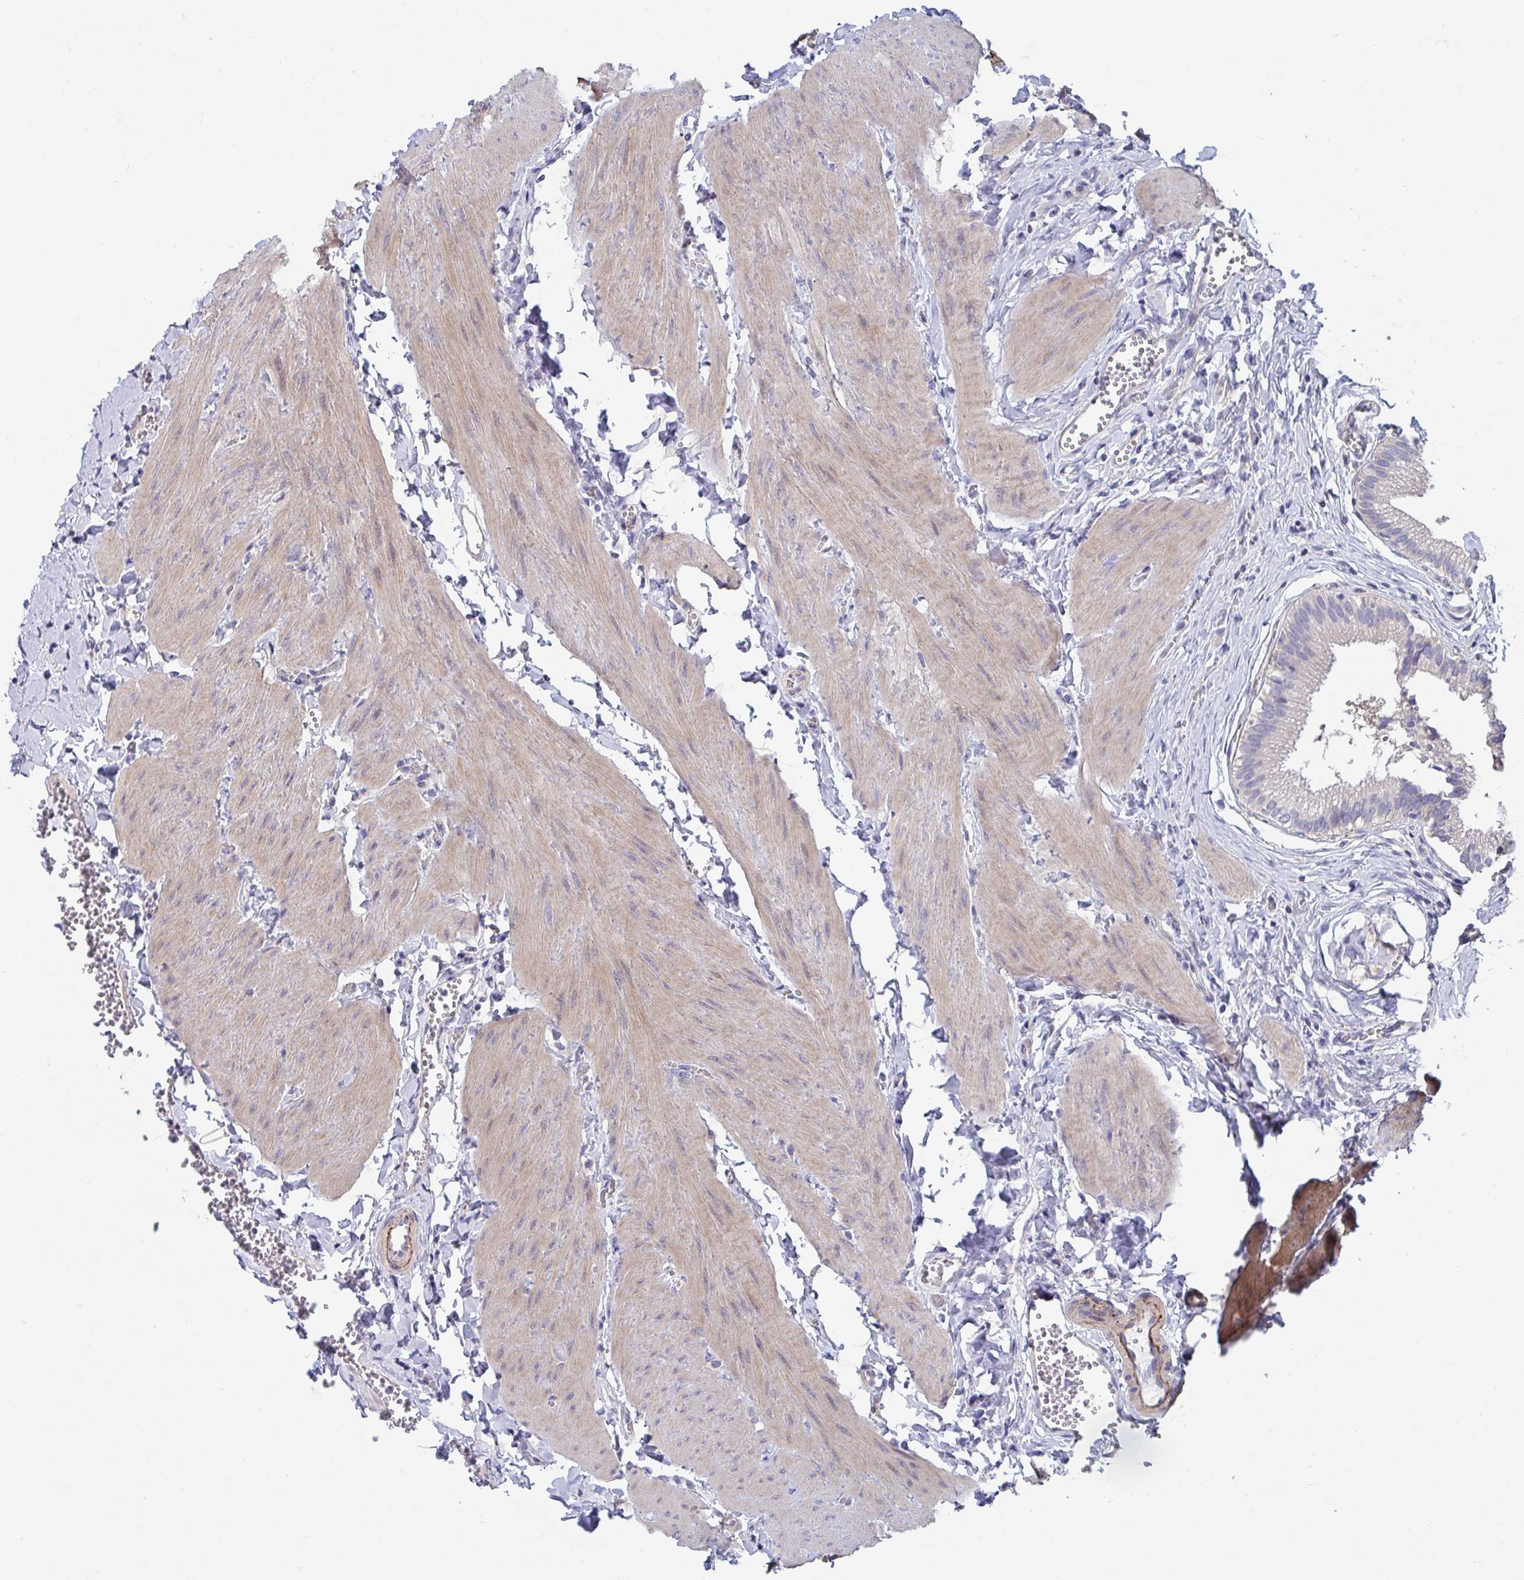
{"staining": {"intensity": "negative", "quantity": "none", "location": "none"}, "tissue": "gallbladder", "cell_type": "Glandular cells", "image_type": "normal", "snomed": [{"axis": "morphology", "description": "Normal tissue, NOS"}, {"axis": "topography", "description": "Gallbladder"}], "caption": "Human gallbladder stained for a protein using IHC demonstrates no positivity in glandular cells.", "gene": "FAM156A", "patient": {"sex": "male", "age": 17}}